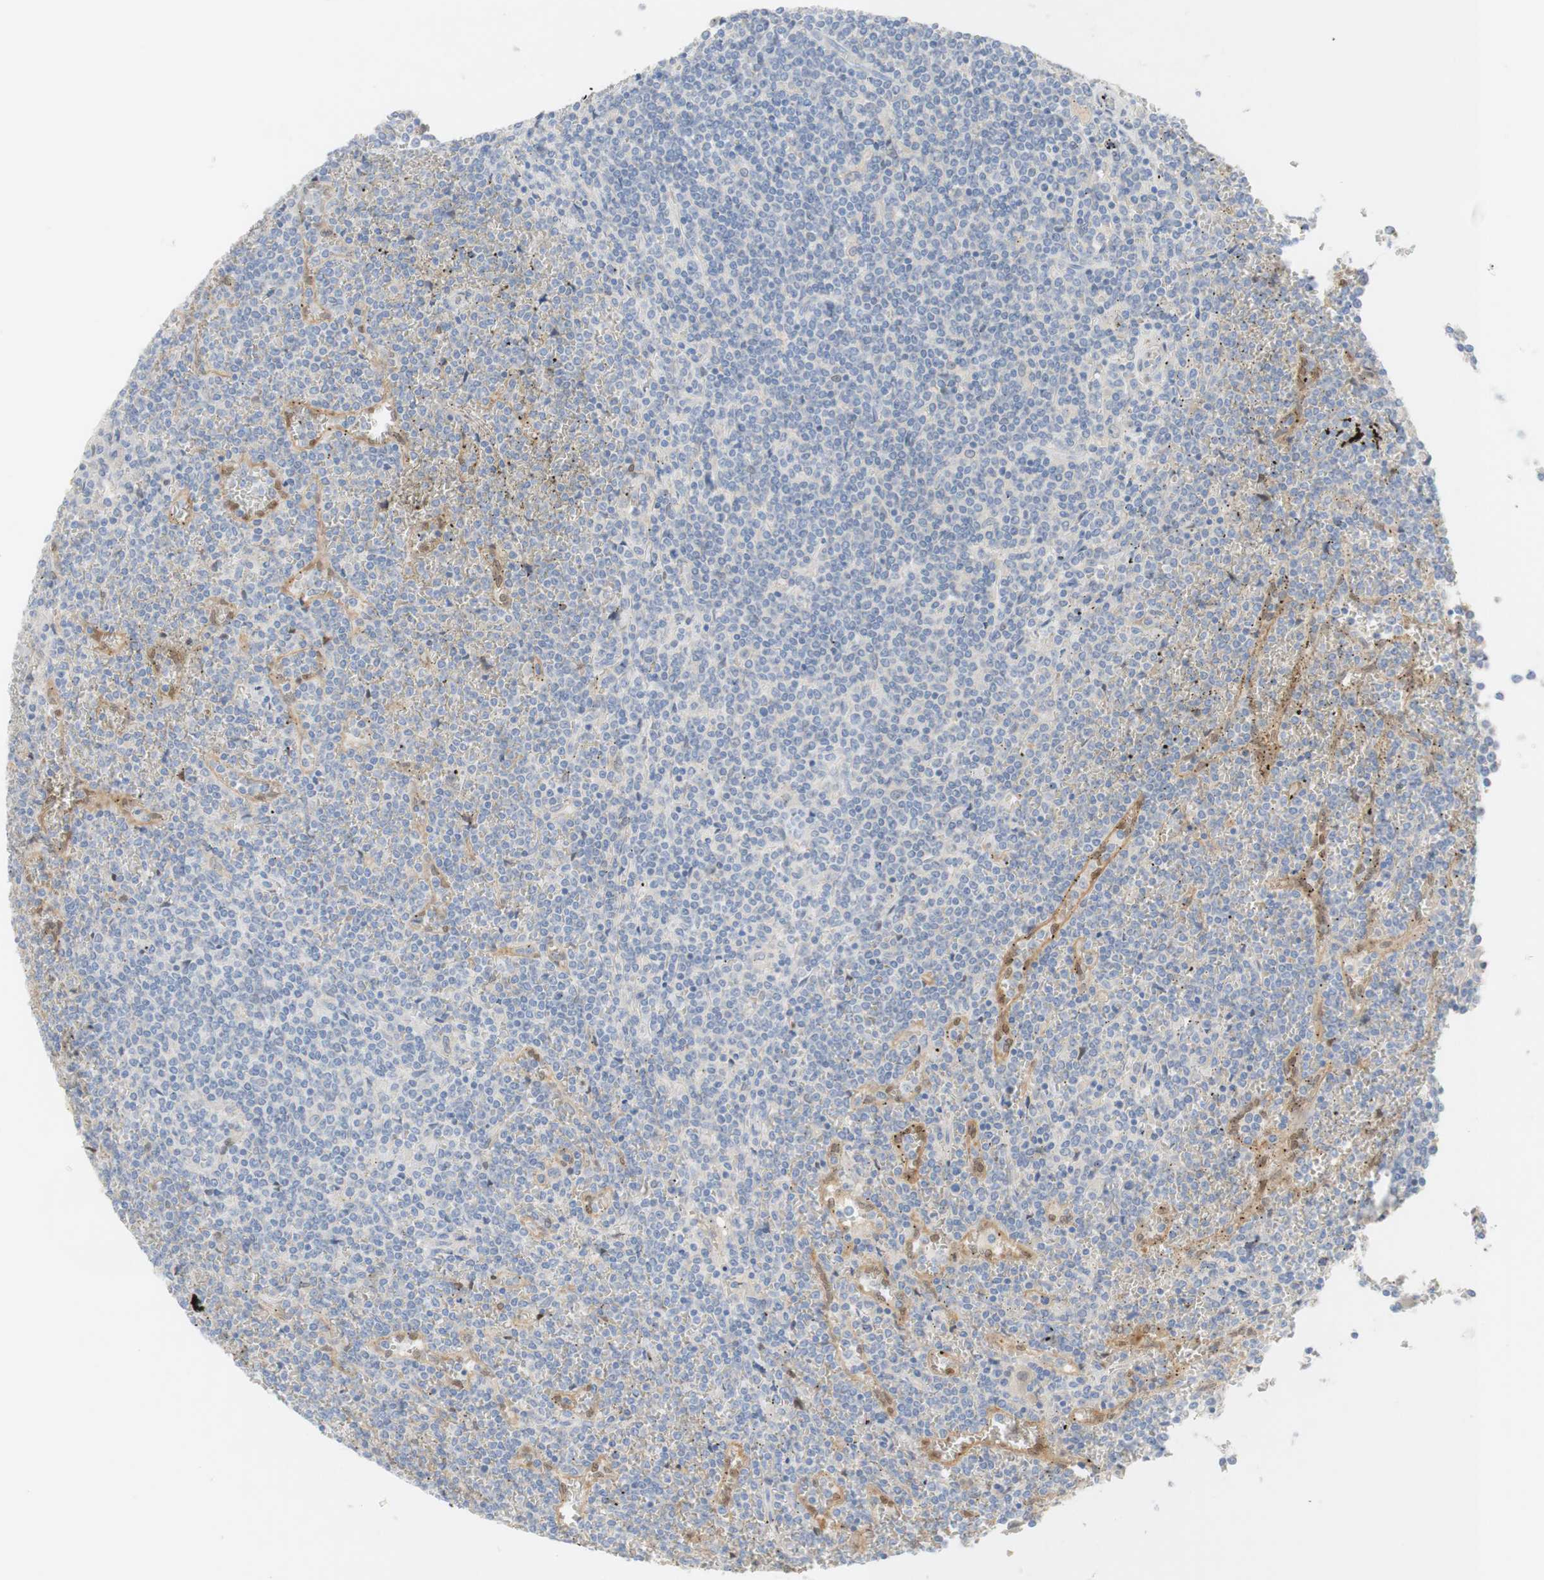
{"staining": {"intensity": "negative", "quantity": "none", "location": "none"}, "tissue": "lymphoma", "cell_type": "Tumor cells", "image_type": "cancer", "snomed": [{"axis": "morphology", "description": "Malignant lymphoma, non-Hodgkin's type, Low grade"}, {"axis": "topography", "description": "Spleen"}], "caption": "IHC histopathology image of low-grade malignant lymphoma, non-Hodgkin's type stained for a protein (brown), which reveals no positivity in tumor cells.", "gene": "SELENBP1", "patient": {"sex": "female", "age": 19}}